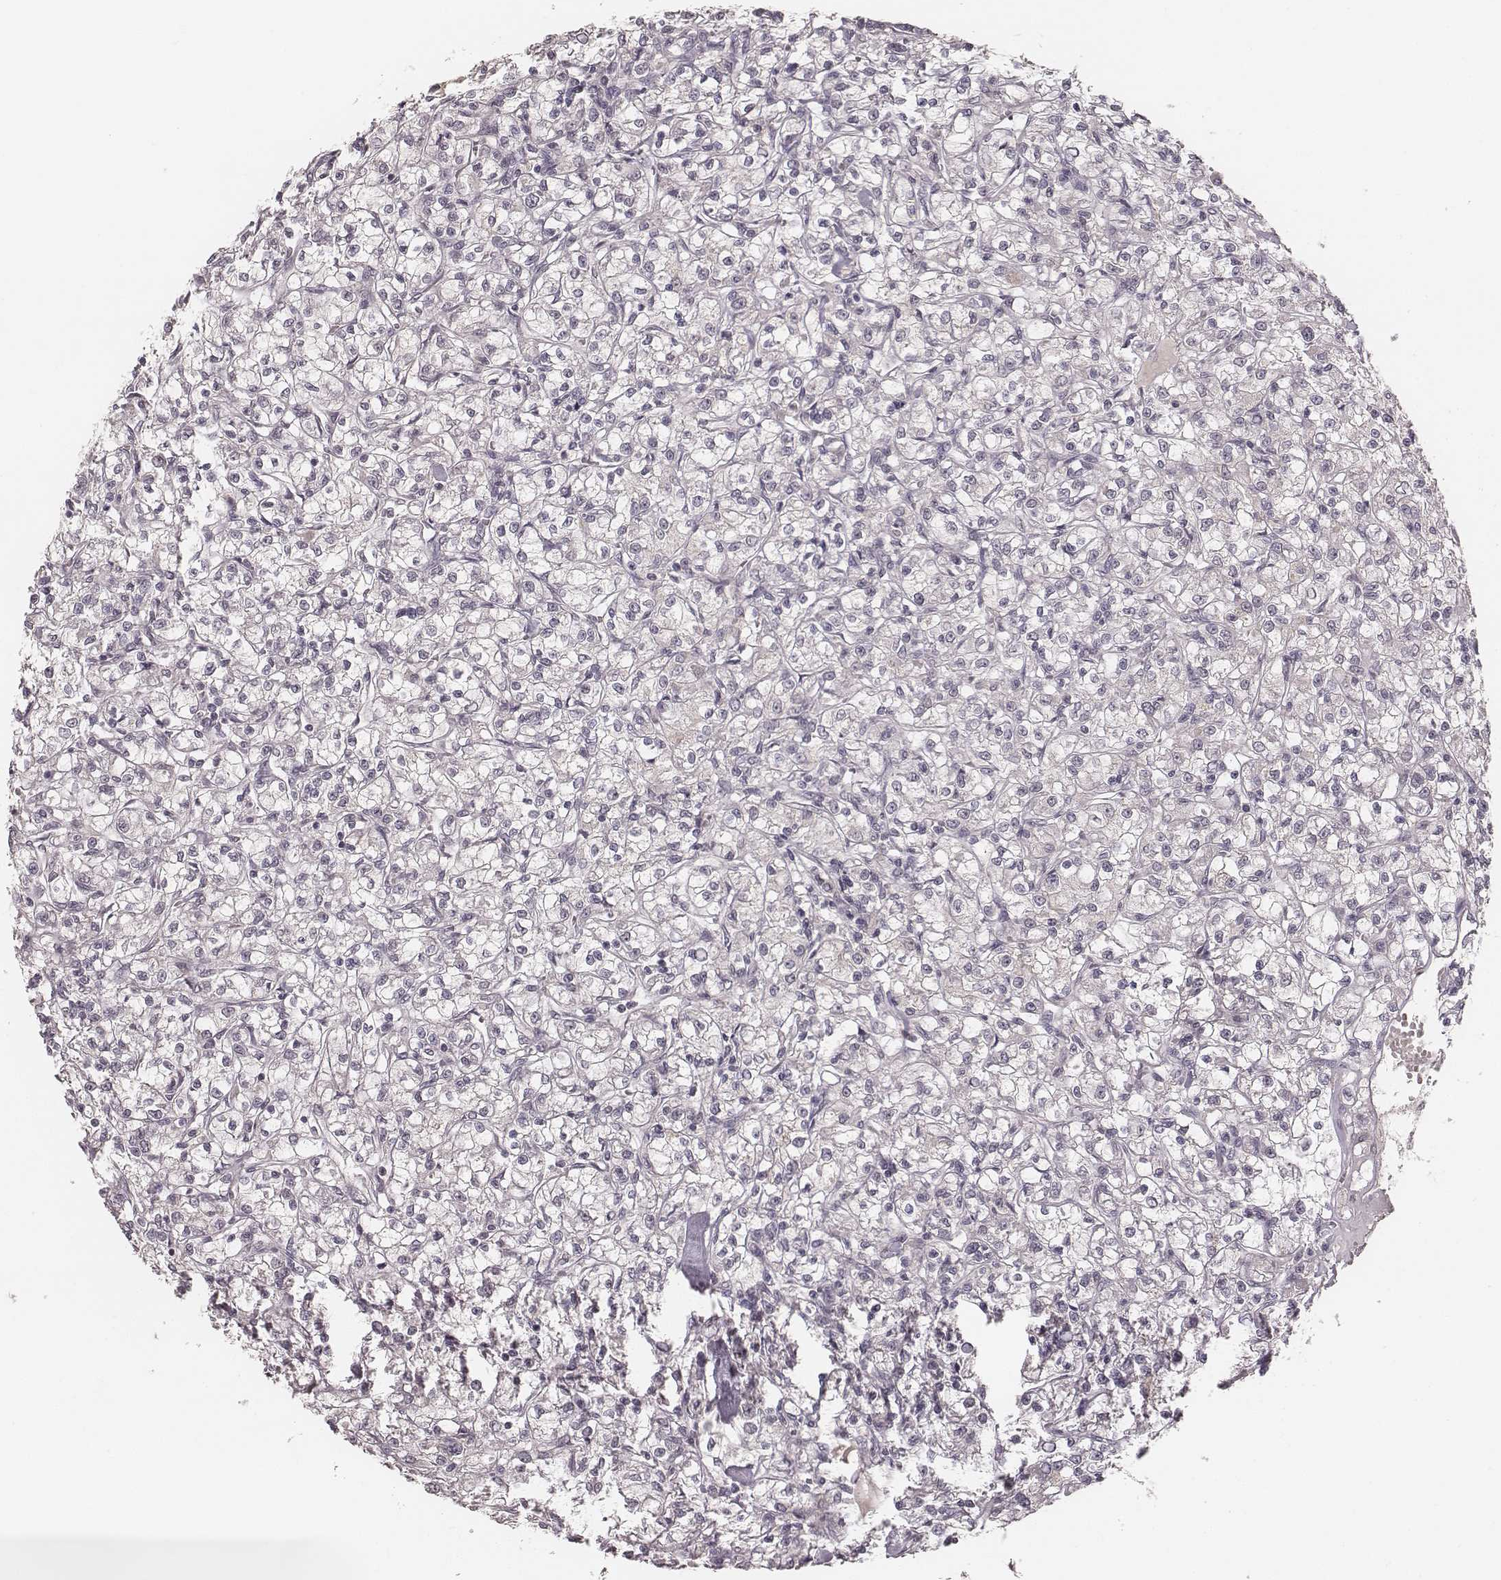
{"staining": {"intensity": "negative", "quantity": "none", "location": "none"}, "tissue": "renal cancer", "cell_type": "Tumor cells", "image_type": "cancer", "snomed": [{"axis": "morphology", "description": "Adenocarcinoma, NOS"}, {"axis": "topography", "description": "Kidney"}], "caption": "Protein analysis of renal cancer (adenocarcinoma) displays no significant expression in tumor cells. (Immunohistochemistry (ihc), brightfield microscopy, high magnification).", "gene": "LY6K", "patient": {"sex": "female", "age": 59}}